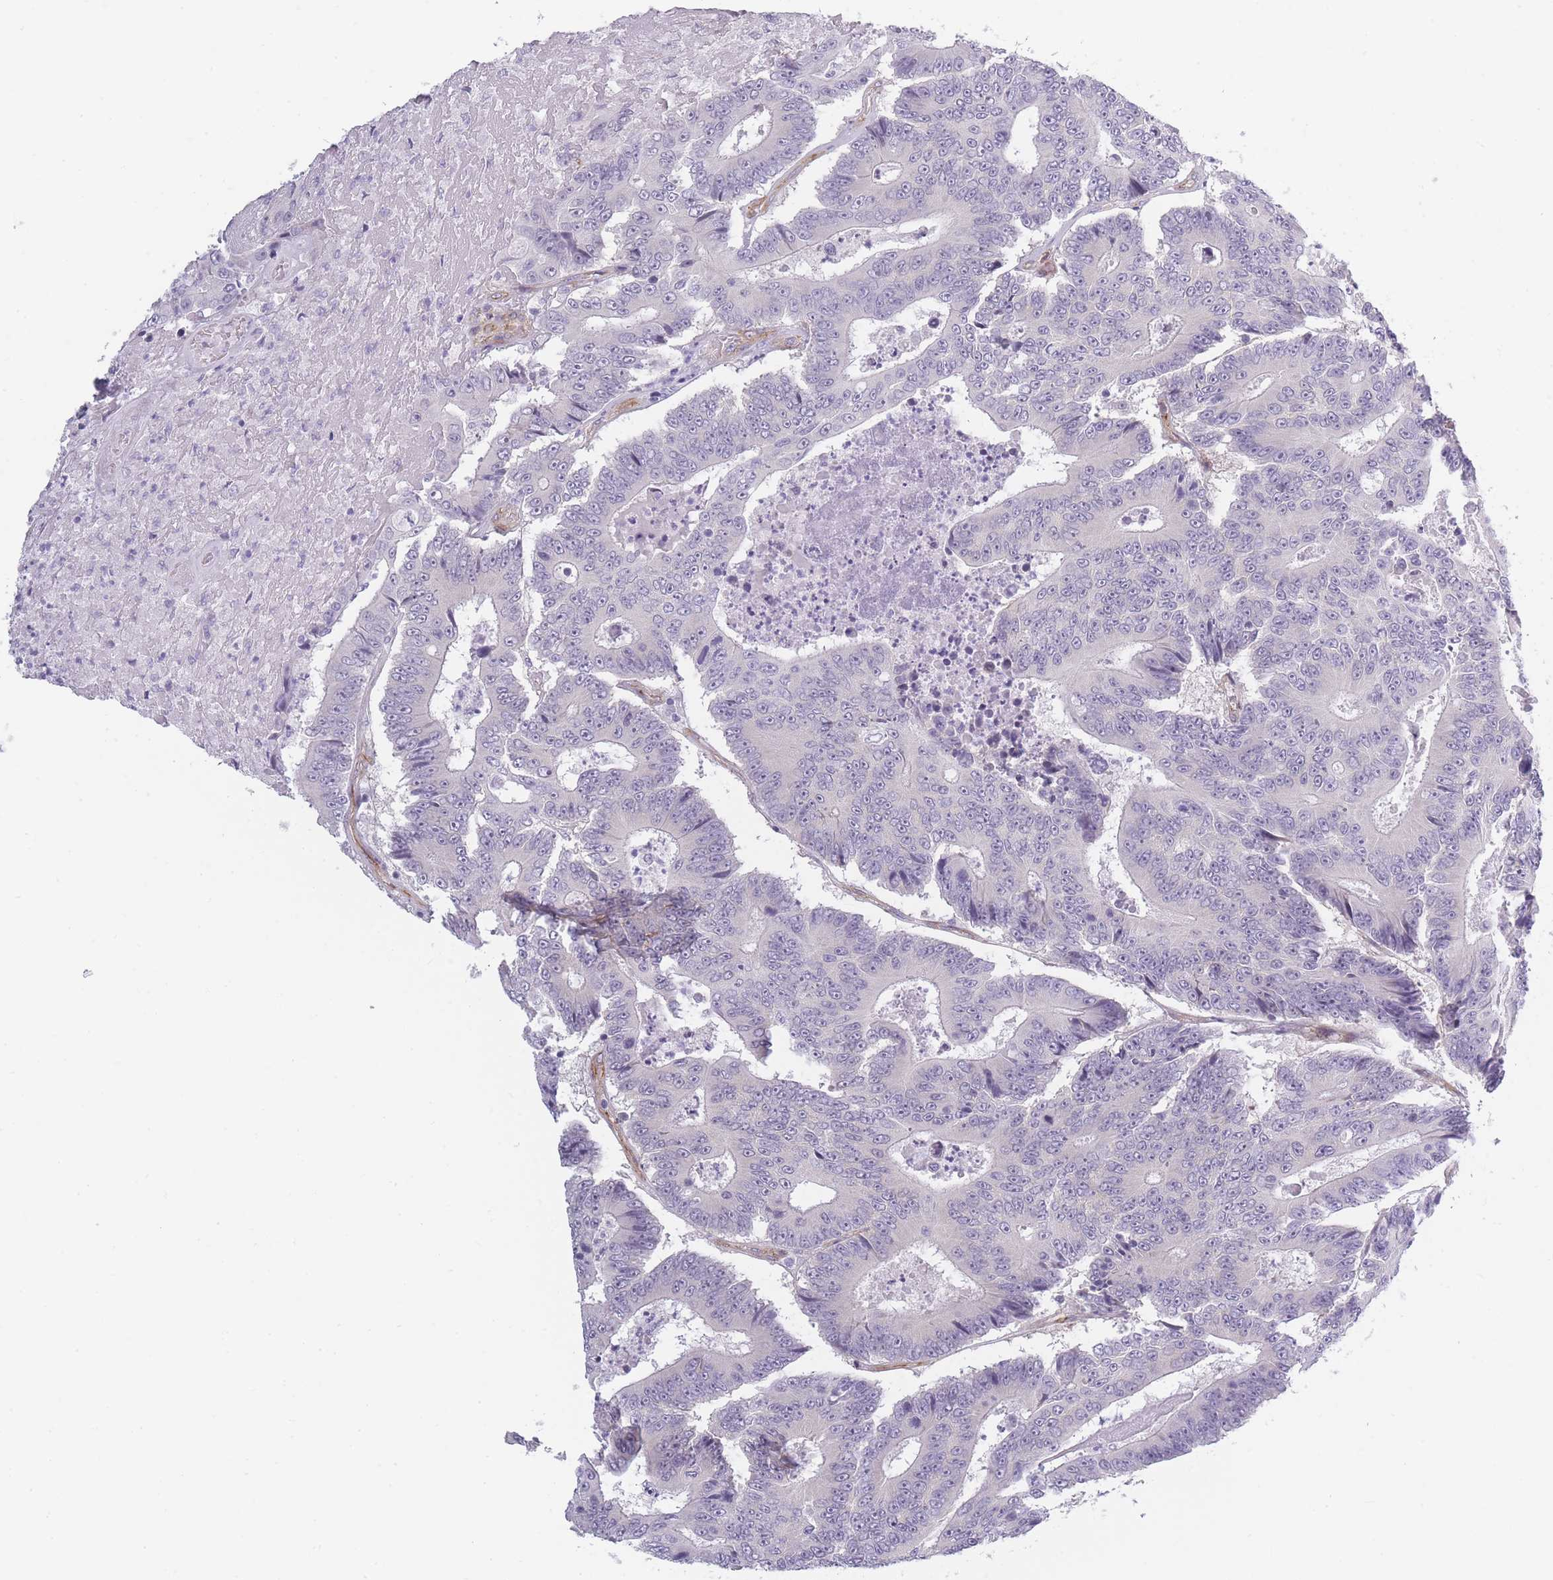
{"staining": {"intensity": "negative", "quantity": "none", "location": "none"}, "tissue": "colorectal cancer", "cell_type": "Tumor cells", "image_type": "cancer", "snomed": [{"axis": "morphology", "description": "Adenocarcinoma, NOS"}, {"axis": "topography", "description": "Colon"}], "caption": "Tumor cells are negative for protein expression in human colorectal cancer.", "gene": "OR6B3", "patient": {"sex": "male", "age": 83}}